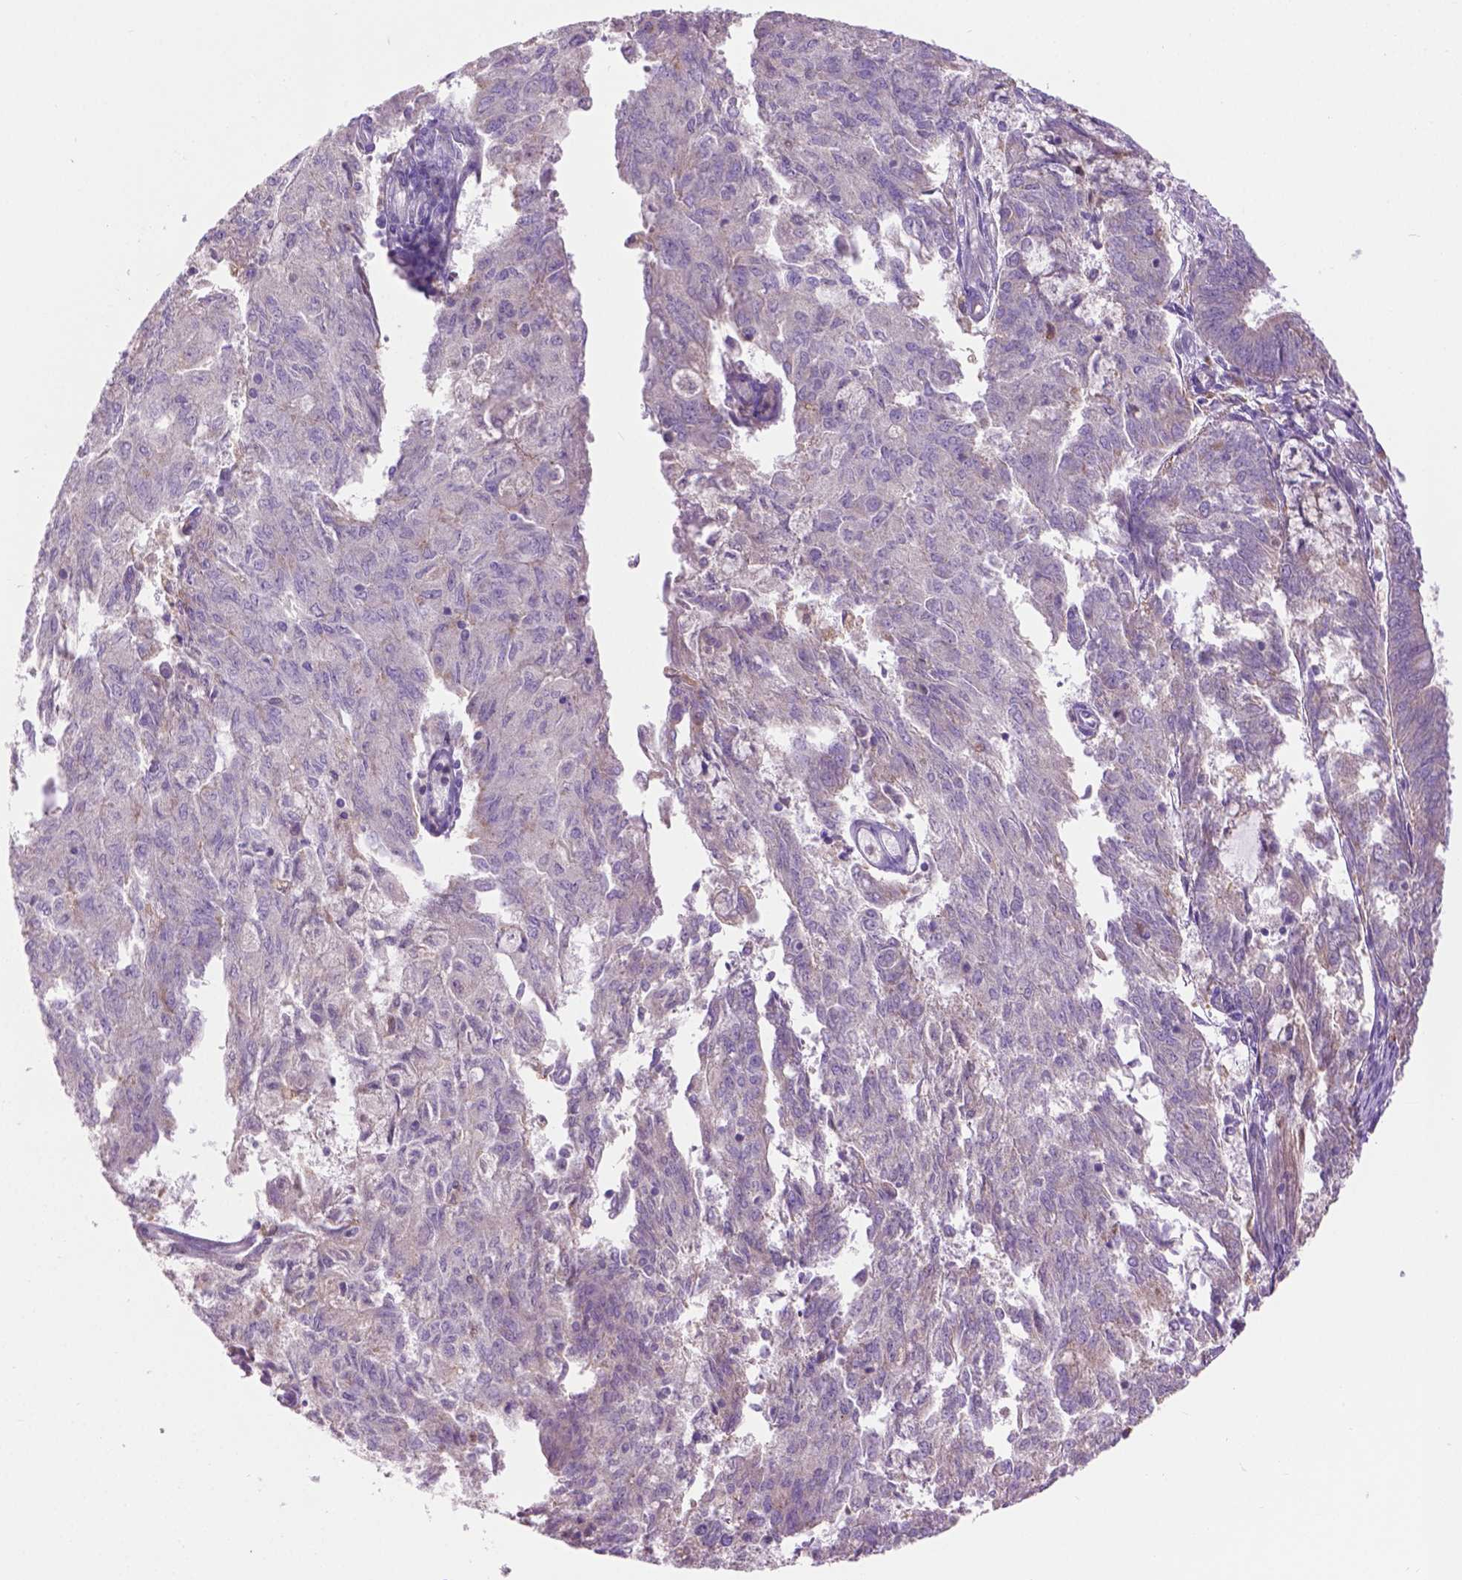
{"staining": {"intensity": "negative", "quantity": "none", "location": "none"}, "tissue": "endometrial cancer", "cell_type": "Tumor cells", "image_type": "cancer", "snomed": [{"axis": "morphology", "description": "Adenocarcinoma, NOS"}, {"axis": "topography", "description": "Endometrium"}], "caption": "Human adenocarcinoma (endometrial) stained for a protein using immunohistochemistry shows no positivity in tumor cells.", "gene": "CDH7", "patient": {"sex": "female", "age": 82}}